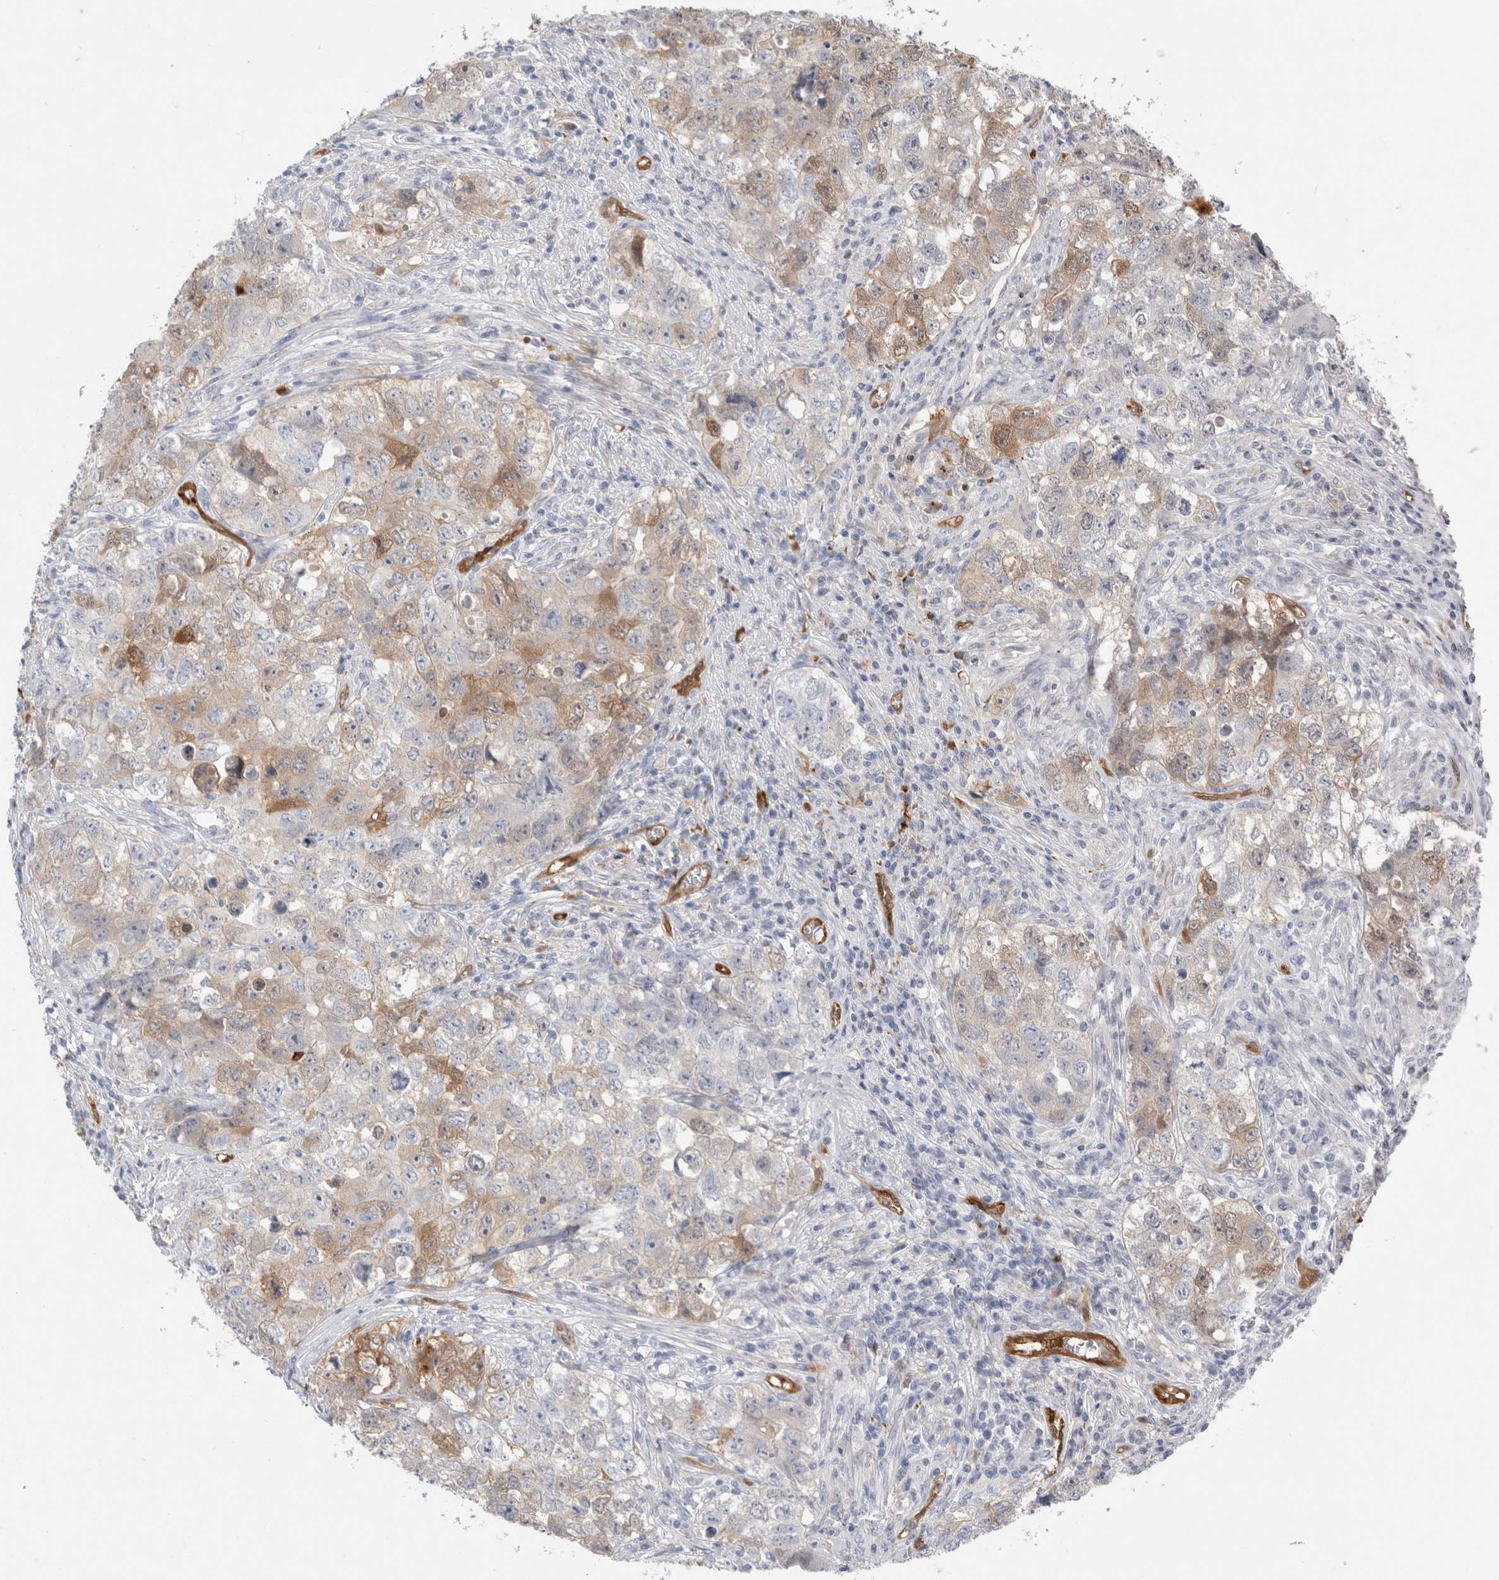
{"staining": {"intensity": "moderate", "quantity": "<25%", "location": "cytoplasmic/membranous"}, "tissue": "testis cancer", "cell_type": "Tumor cells", "image_type": "cancer", "snomed": [{"axis": "morphology", "description": "Seminoma, NOS"}, {"axis": "morphology", "description": "Carcinoma, Embryonal, NOS"}, {"axis": "topography", "description": "Testis"}], "caption": "The image shows staining of testis embryonal carcinoma, revealing moderate cytoplasmic/membranous protein expression (brown color) within tumor cells.", "gene": "NAPEPLD", "patient": {"sex": "male", "age": 43}}